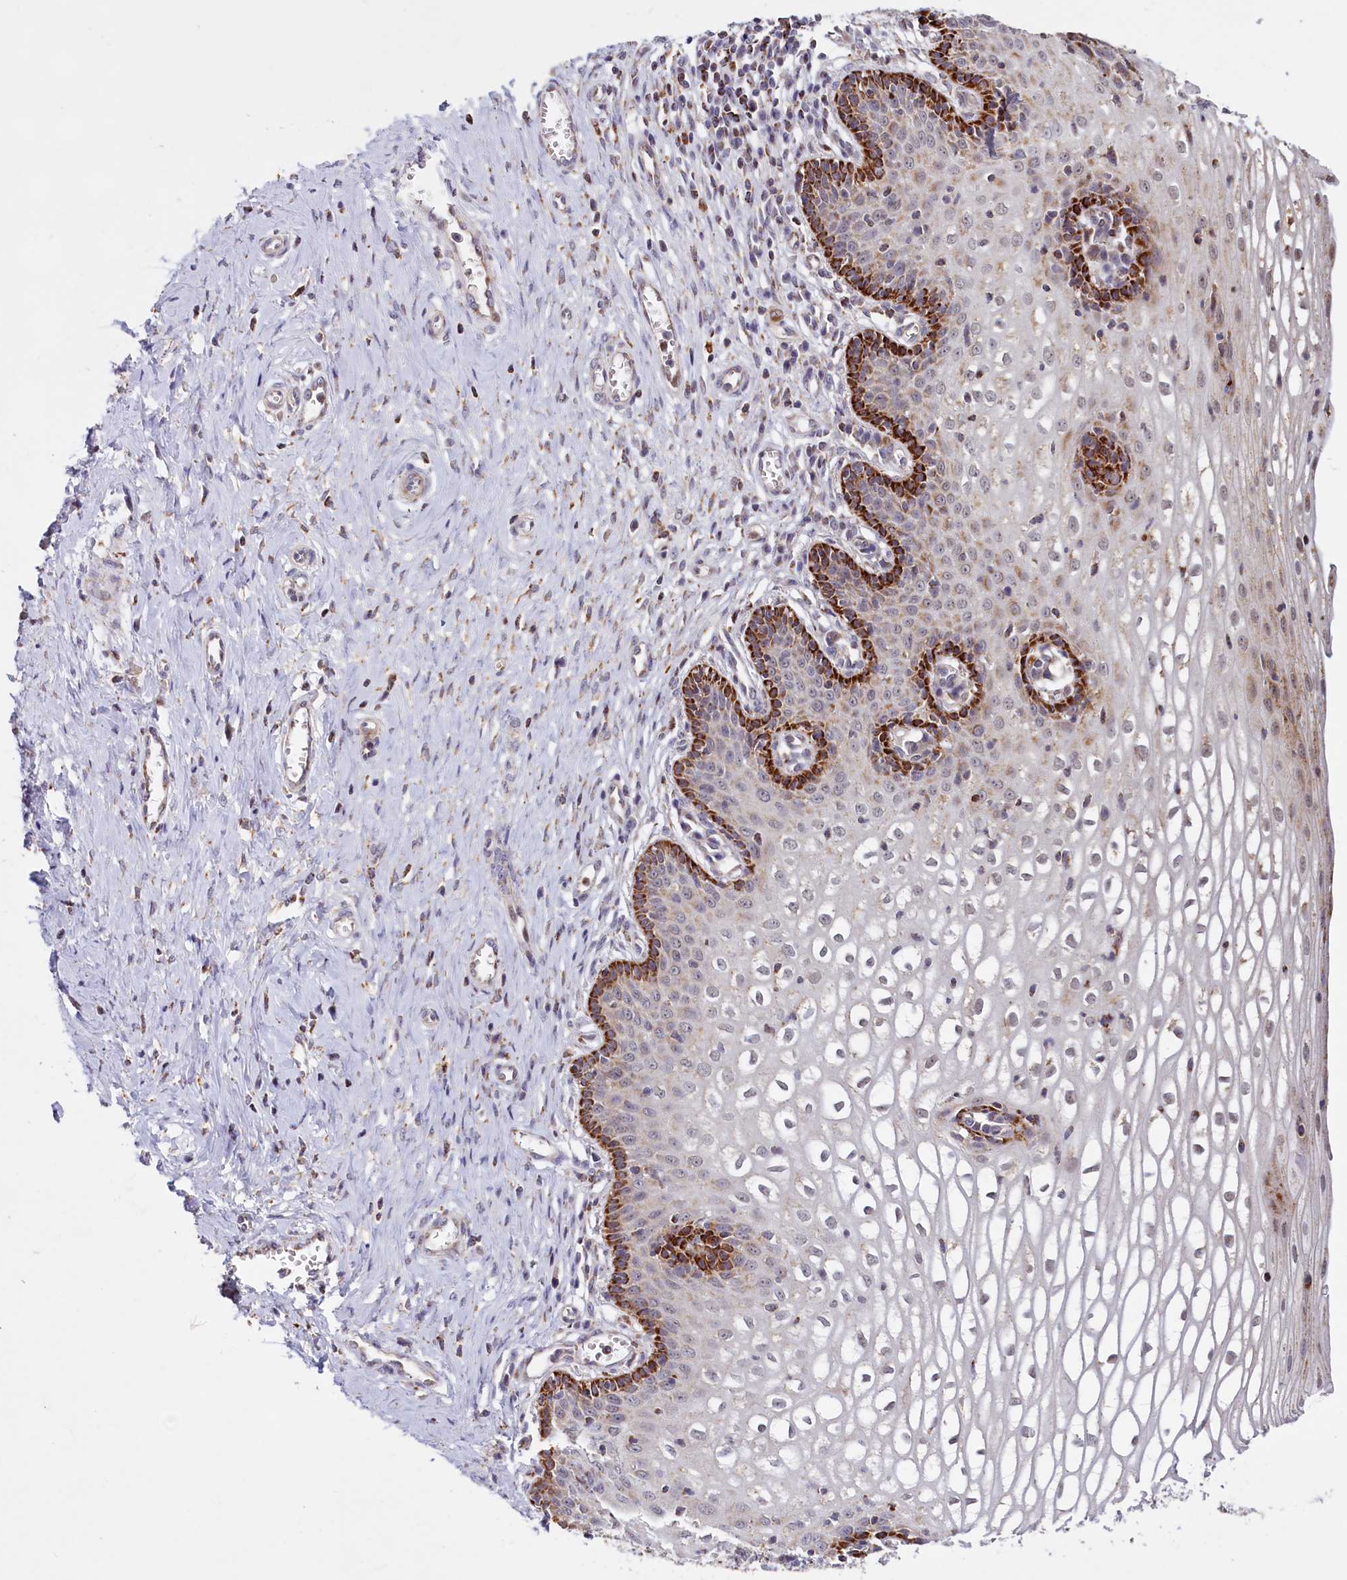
{"staining": {"intensity": "moderate", "quantity": ">75%", "location": "cytoplasmic/membranous"}, "tissue": "cervix", "cell_type": "Glandular cells", "image_type": "normal", "snomed": [{"axis": "morphology", "description": "Normal tissue, NOS"}, {"axis": "morphology", "description": "Adenocarcinoma, NOS"}, {"axis": "topography", "description": "Cervix"}], "caption": "Brown immunohistochemical staining in benign cervix shows moderate cytoplasmic/membranous expression in approximately >75% of glandular cells.", "gene": "DYNC2H1", "patient": {"sex": "female", "age": 29}}